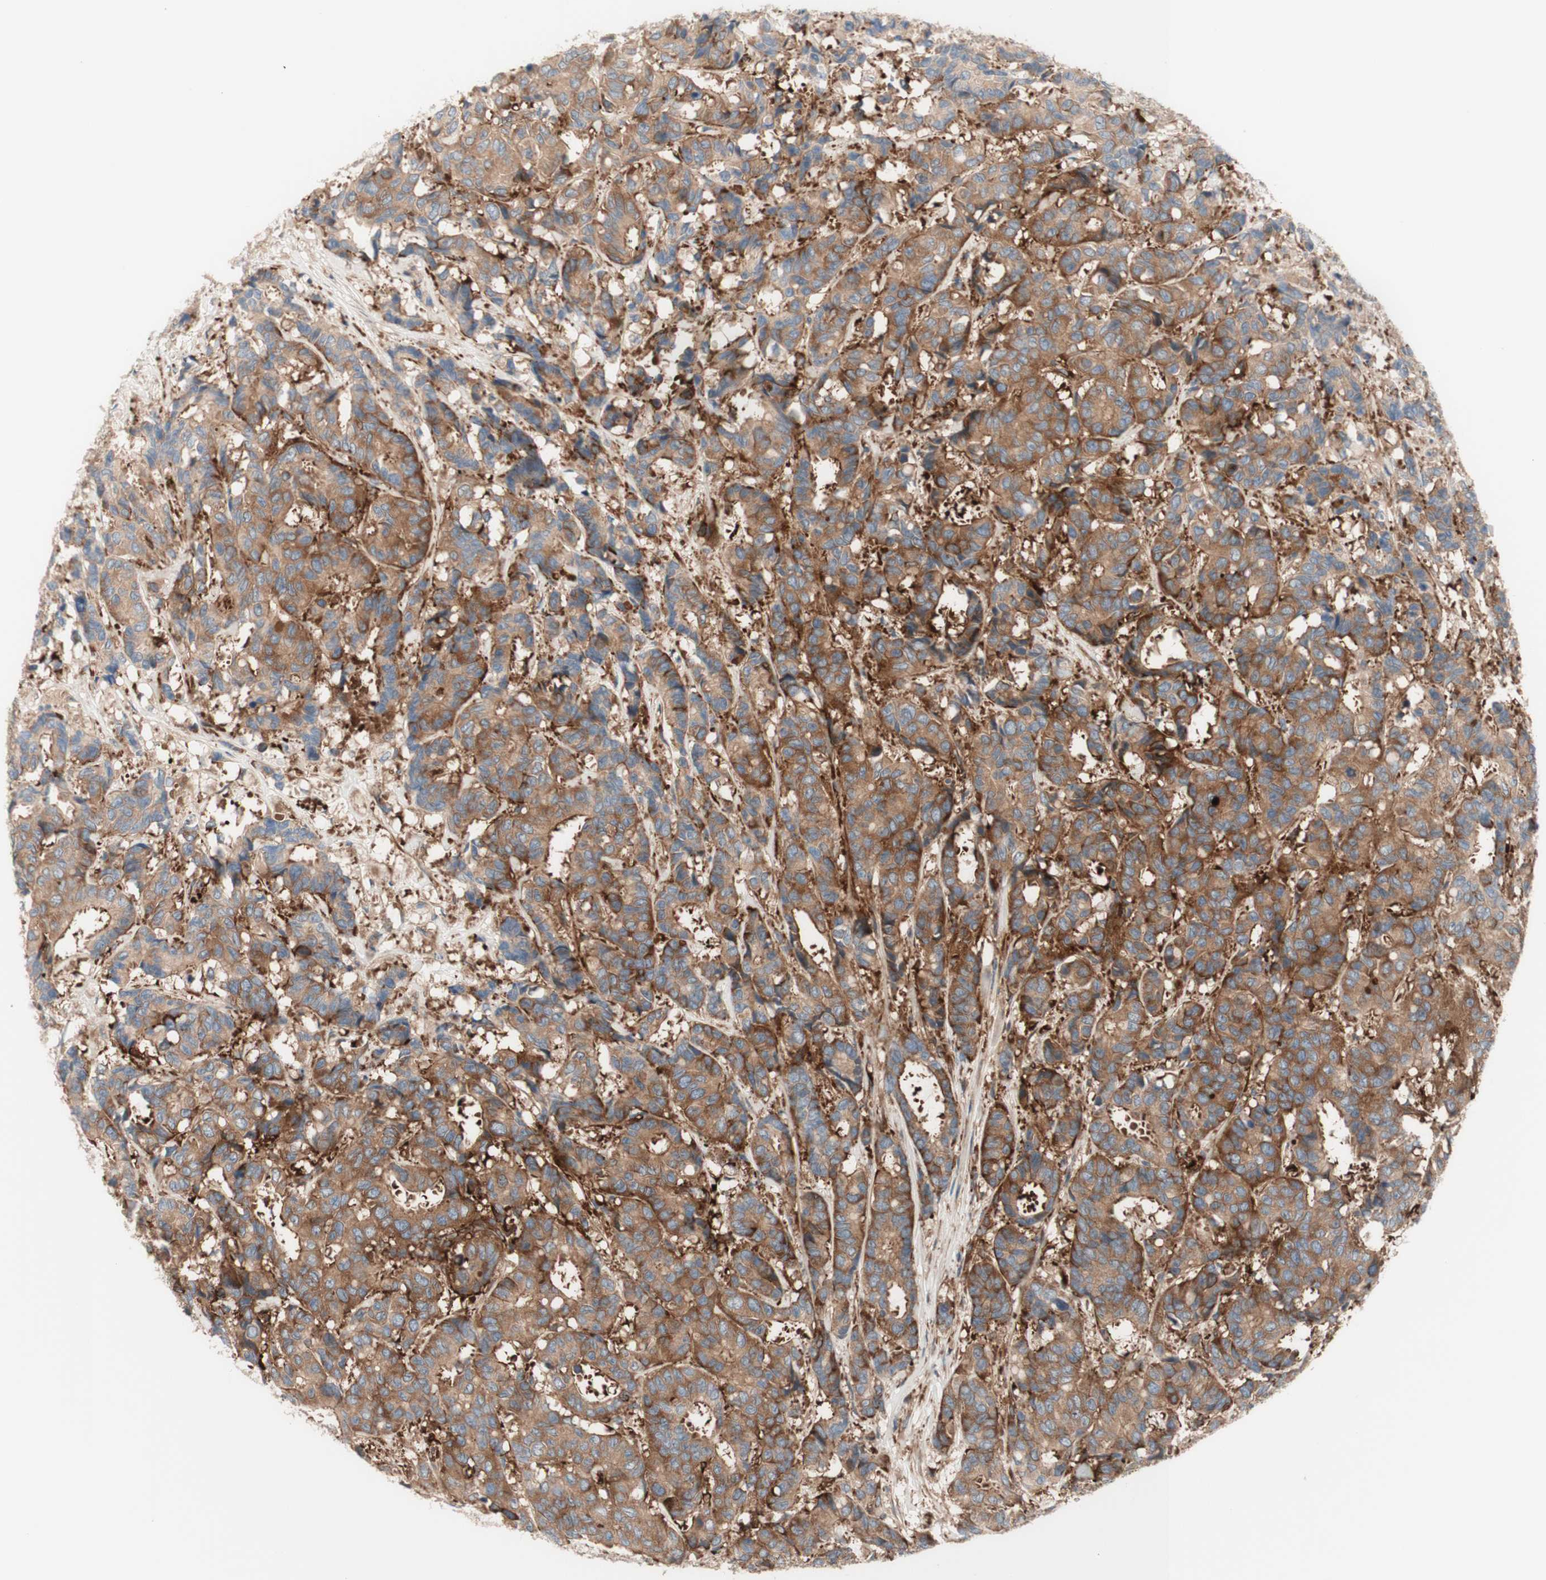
{"staining": {"intensity": "moderate", "quantity": ">75%", "location": "cytoplasmic/membranous"}, "tissue": "breast cancer", "cell_type": "Tumor cells", "image_type": "cancer", "snomed": [{"axis": "morphology", "description": "Duct carcinoma"}, {"axis": "topography", "description": "Breast"}], "caption": "Breast invasive ductal carcinoma stained for a protein (brown) exhibits moderate cytoplasmic/membranous positive staining in about >75% of tumor cells.", "gene": "CCN4", "patient": {"sex": "female", "age": 87}}